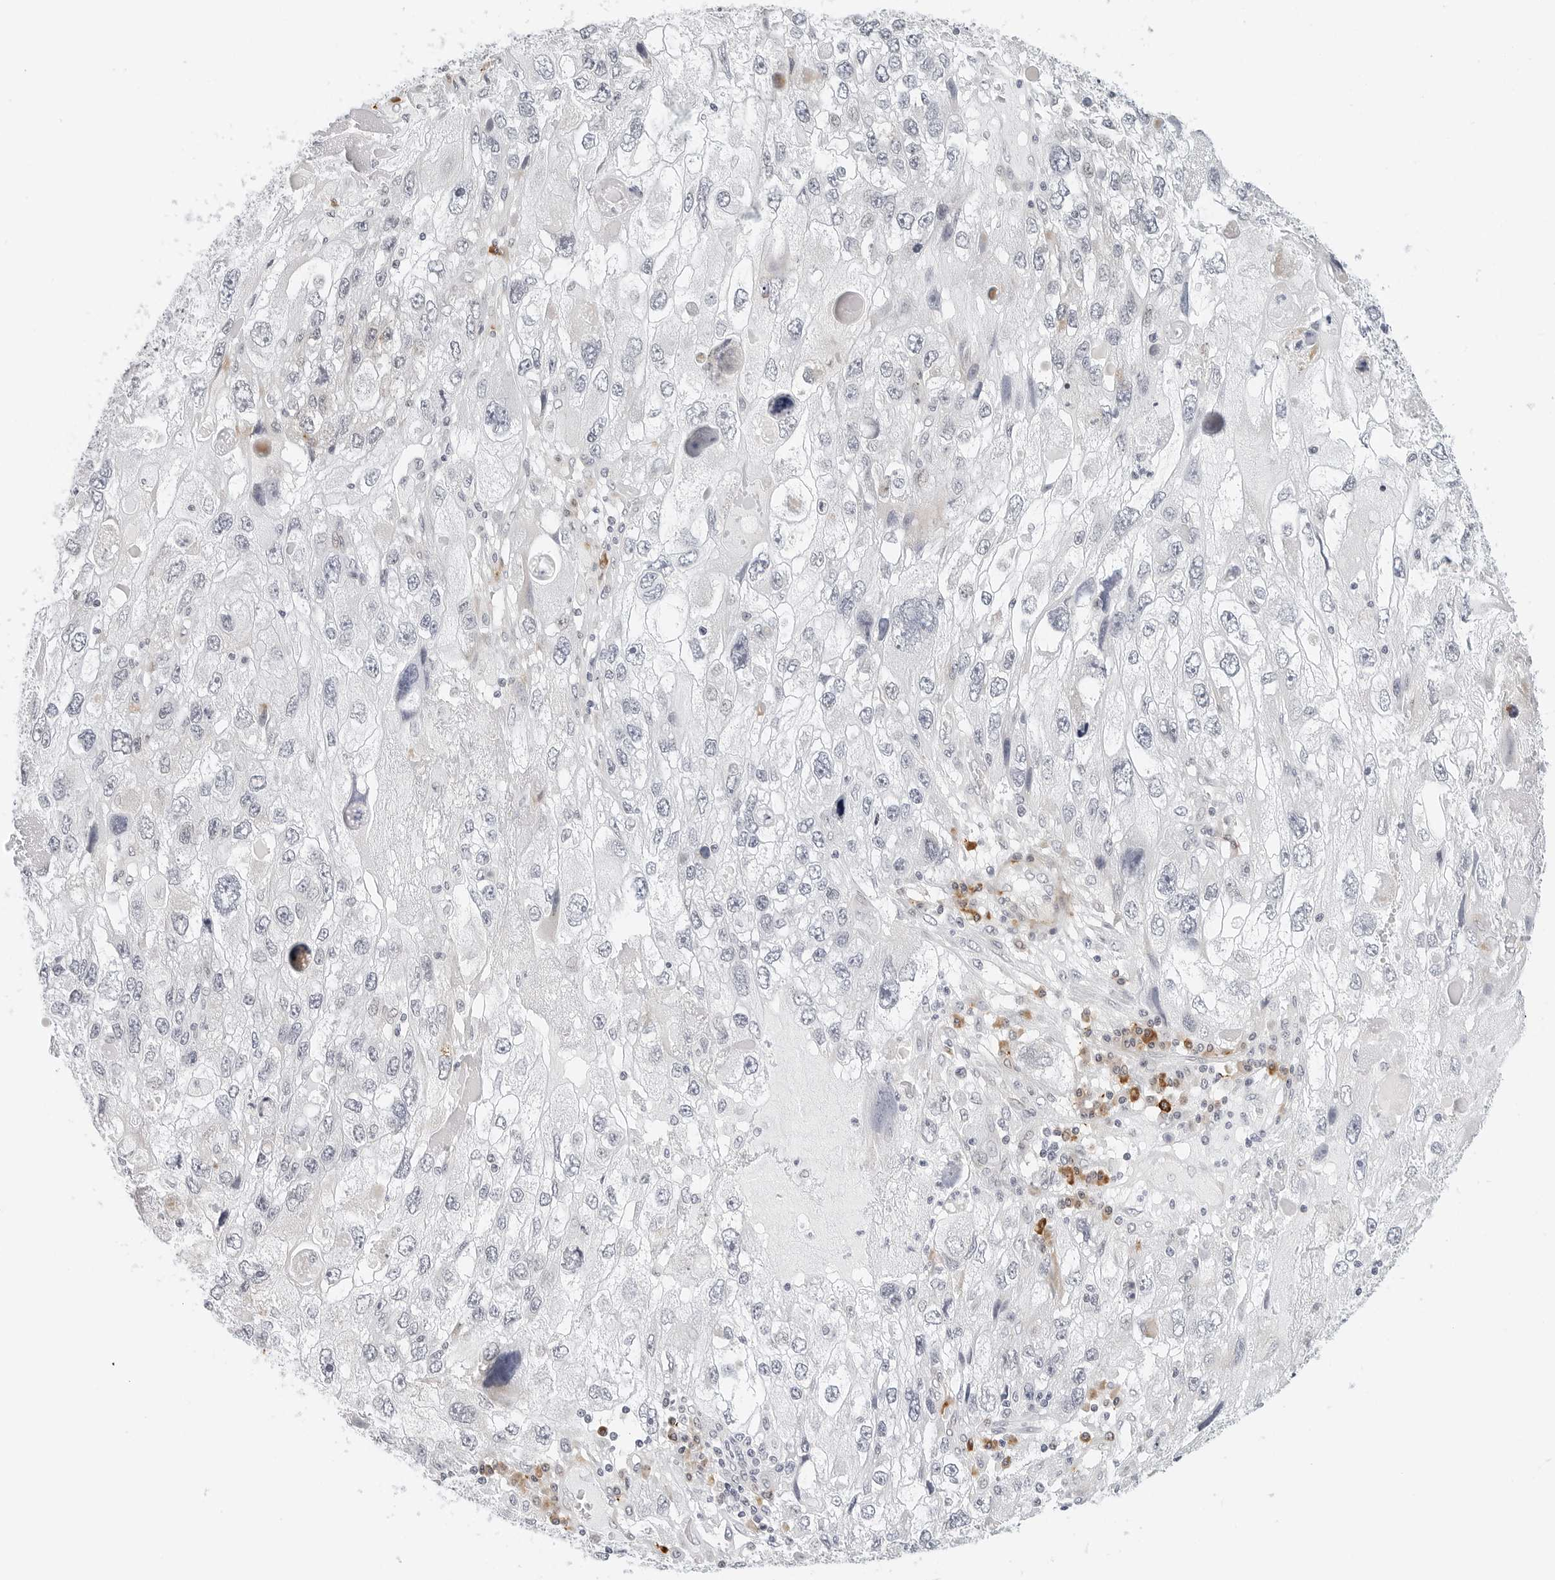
{"staining": {"intensity": "negative", "quantity": "none", "location": "none"}, "tissue": "endometrial cancer", "cell_type": "Tumor cells", "image_type": "cancer", "snomed": [{"axis": "morphology", "description": "Adenocarcinoma, NOS"}, {"axis": "topography", "description": "Endometrium"}], "caption": "IHC photomicrograph of endometrial adenocarcinoma stained for a protein (brown), which exhibits no expression in tumor cells.", "gene": "PARP10", "patient": {"sex": "female", "age": 49}}